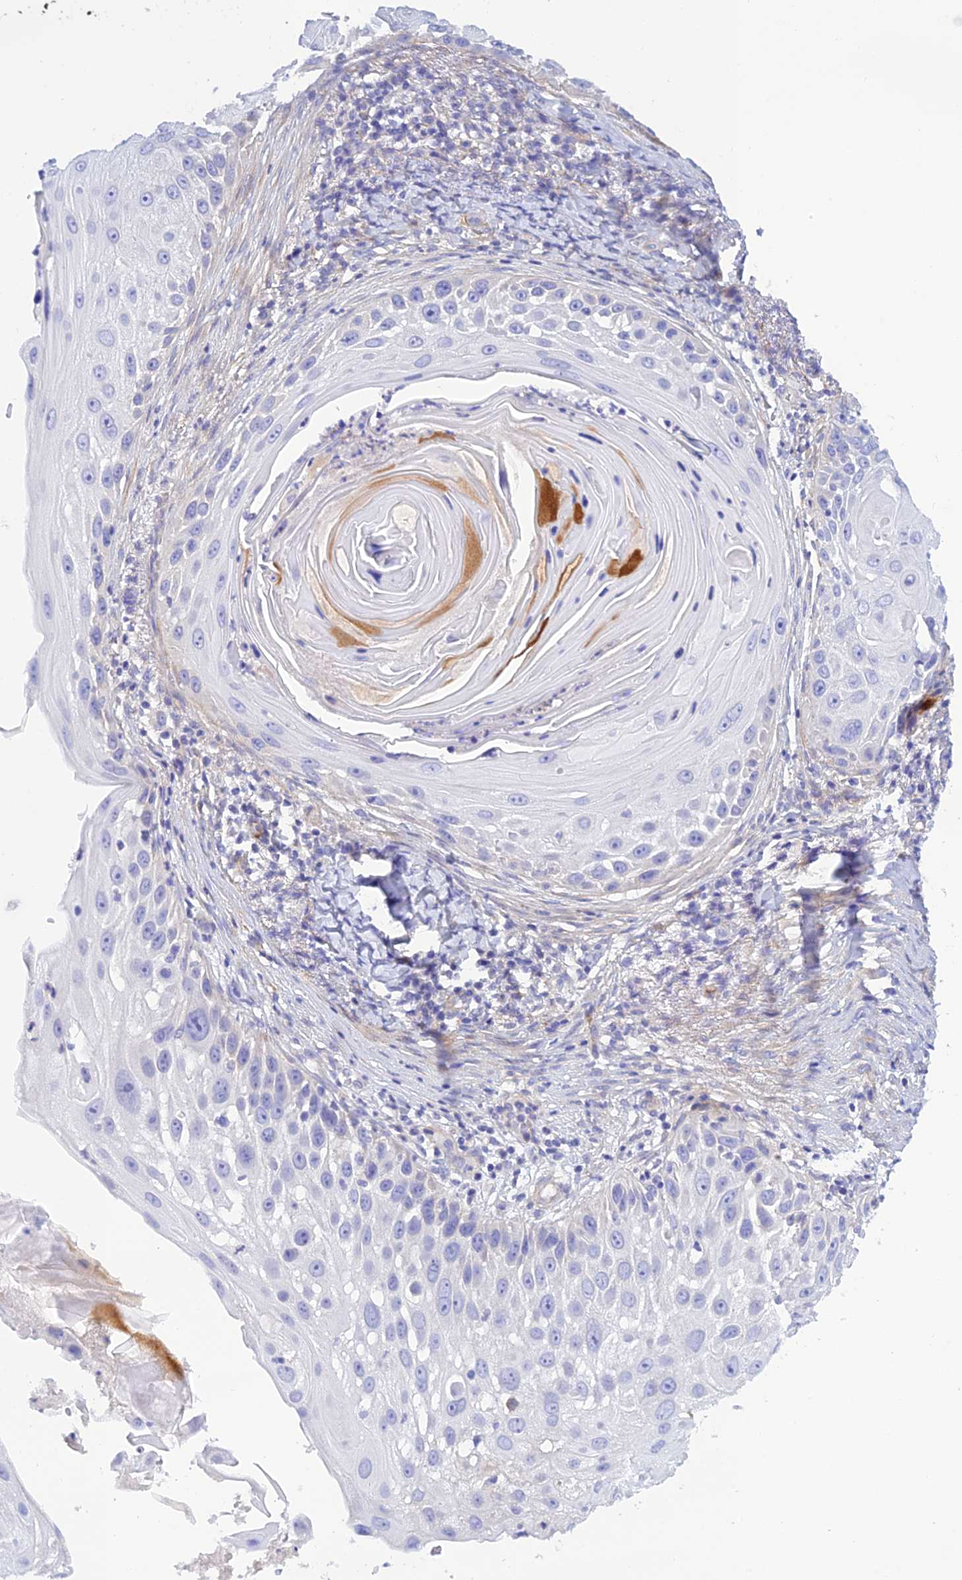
{"staining": {"intensity": "negative", "quantity": "none", "location": "none"}, "tissue": "skin cancer", "cell_type": "Tumor cells", "image_type": "cancer", "snomed": [{"axis": "morphology", "description": "Squamous cell carcinoma, NOS"}, {"axis": "topography", "description": "Skin"}], "caption": "Immunohistochemistry photomicrograph of neoplastic tissue: human skin squamous cell carcinoma stained with DAB (3,3'-diaminobenzidine) reveals no significant protein staining in tumor cells.", "gene": "ZDHHC16", "patient": {"sex": "female", "age": 44}}